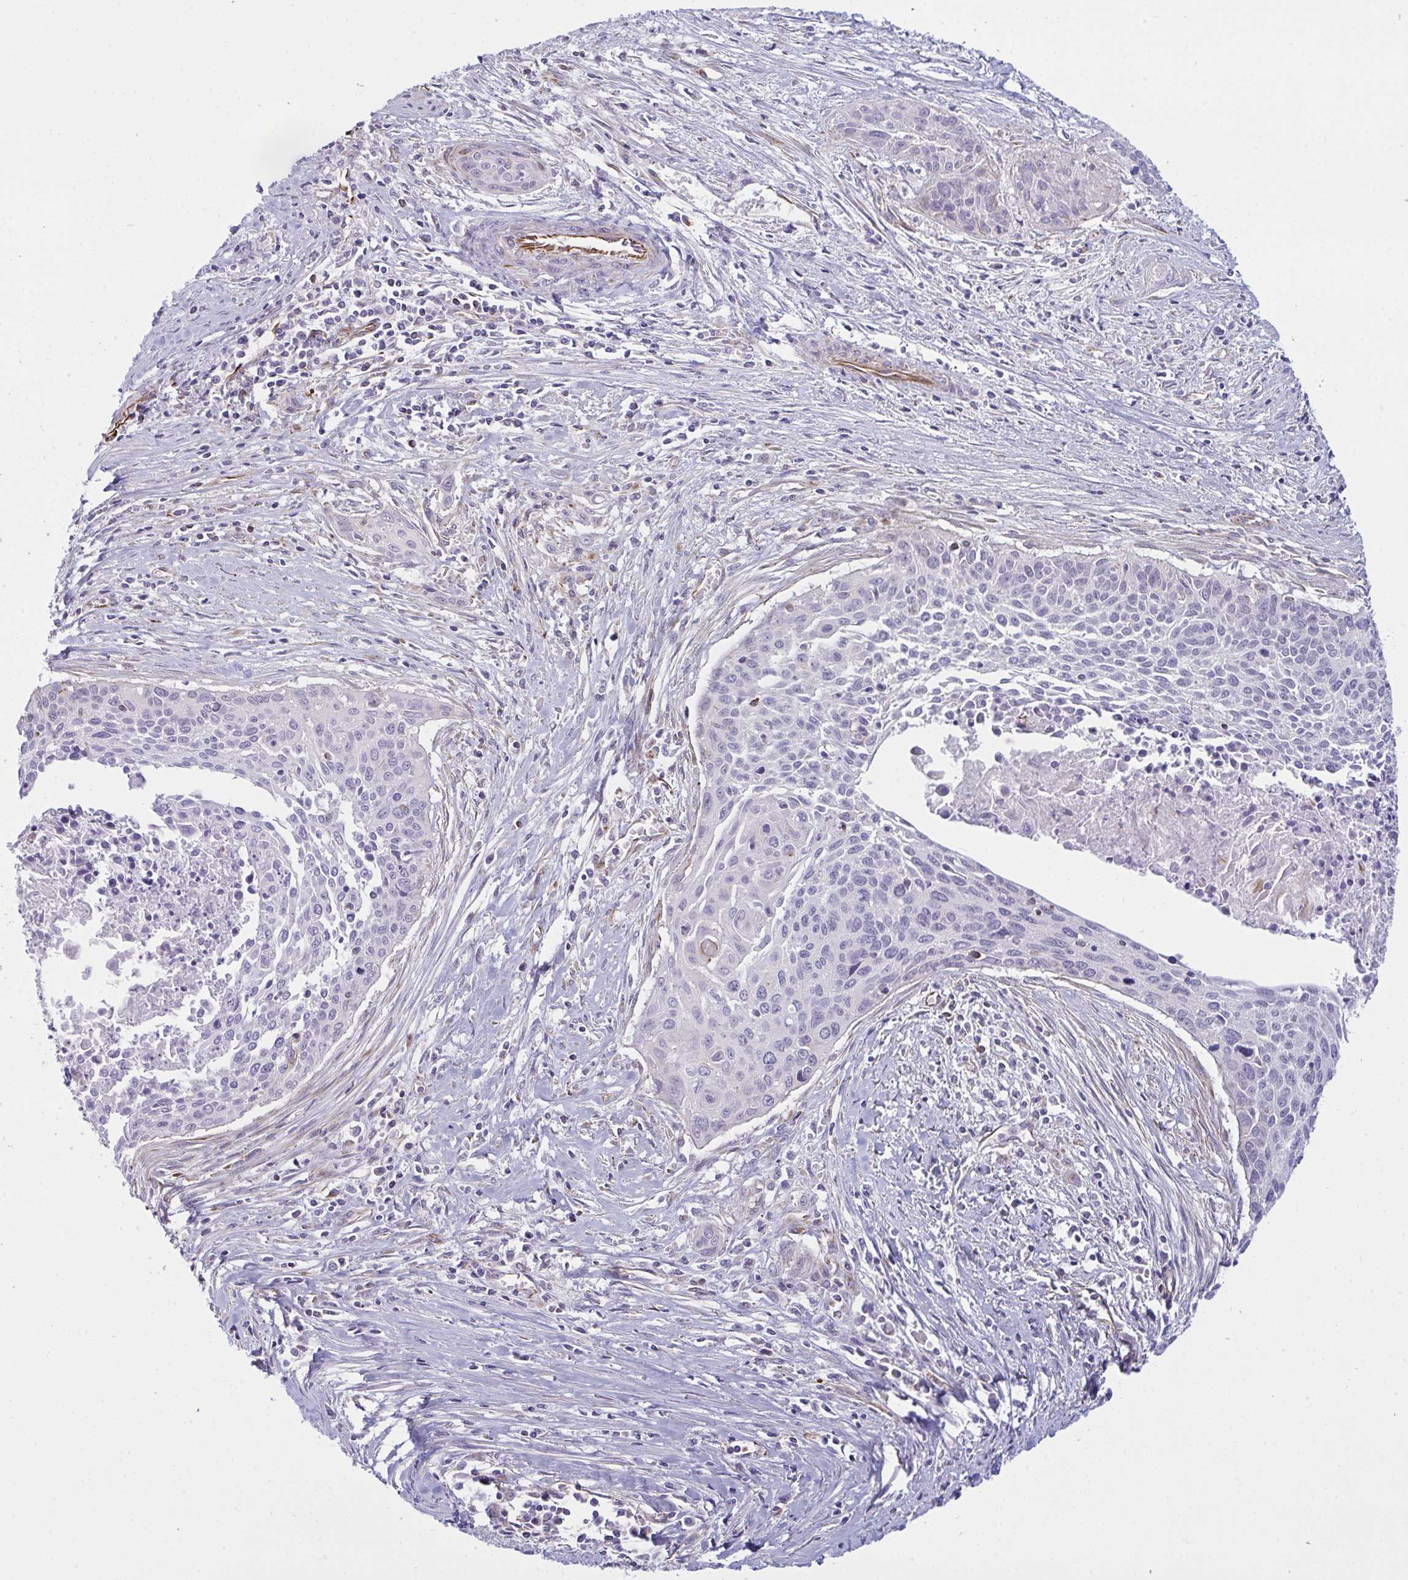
{"staining": {"intensity": "negative", "quantity": "none", "location": "none"}, "tissue": "cervical cancer", "cell_type": "Tumor cells", "image_type": "cancer", "snomed": [{"axis": "morphology", "description": "Squamous cell carcinoma, NOS"}, {"axis": "topography", "description": "Cervix"}], "caption": "Histopathology image shows no significant protein expression in tumor cells of cervical squamous cell carcinoma. (Stains: DAB IHC with hematoxylin counter stain, Microscopy: brightfield microscopy at high magnification).", "gene": "DCBLD1", "patient": {"sex": "female", "age": 55}}